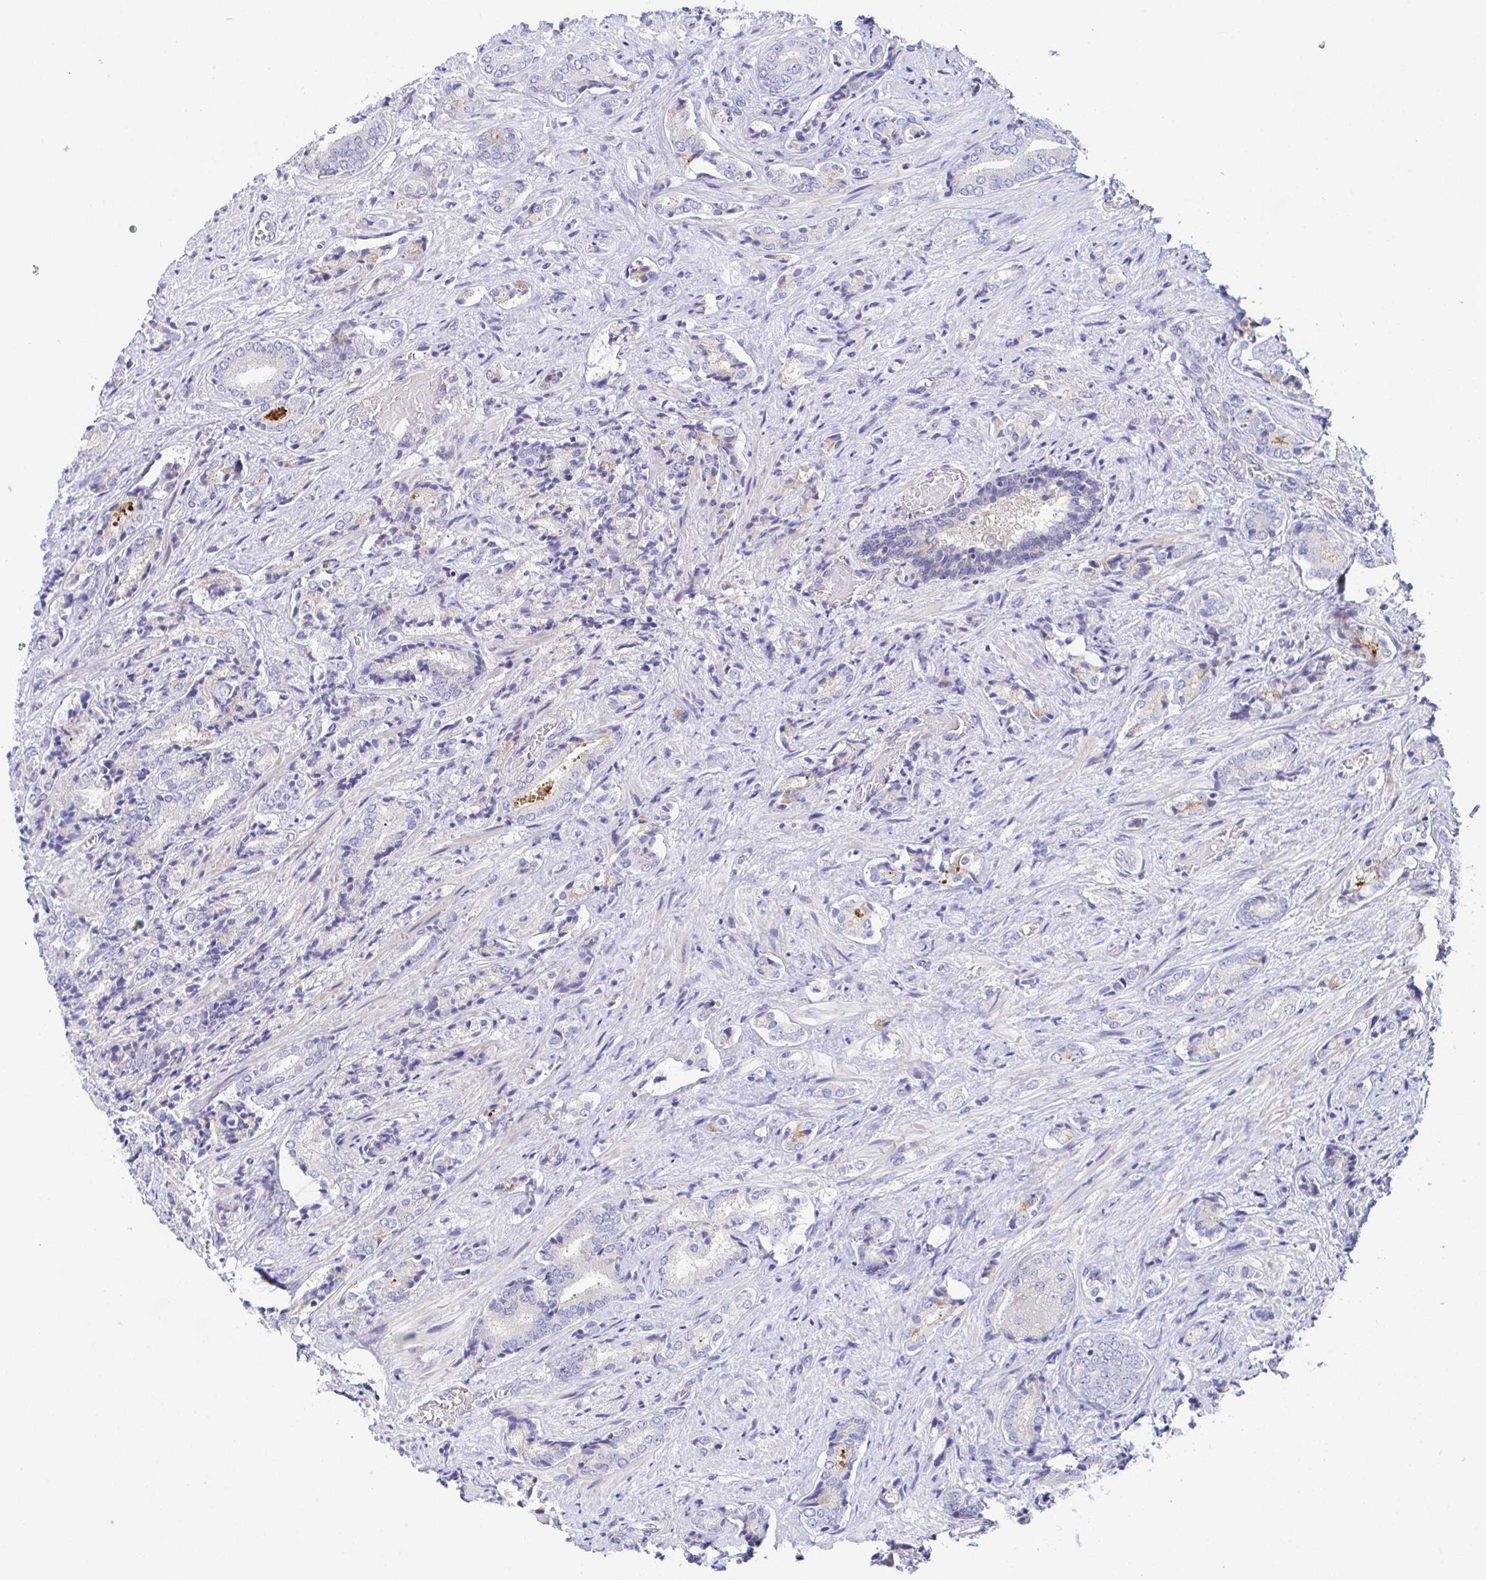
{"staining": {"intensity": "negative", "quantity": "none", "location": "none"}, "tissue": "prostate cancer", "cell_type": "Tumor cells", "image_type": "cancer", "snomed": [{"axis": "morphology", "description": "Adenocarcinoma, High grade"}, {"axis": "topography", "description": "Prostate"}], "caption": "Immunohistochemistry histopathology image of human prostate cancer (high-grade adenocarcinoma) stained for a protein (brown), which demonstrates no staining in tumor cells.", "gene": "P2RX3", "patient": {"sex": "male", "age": 62}}